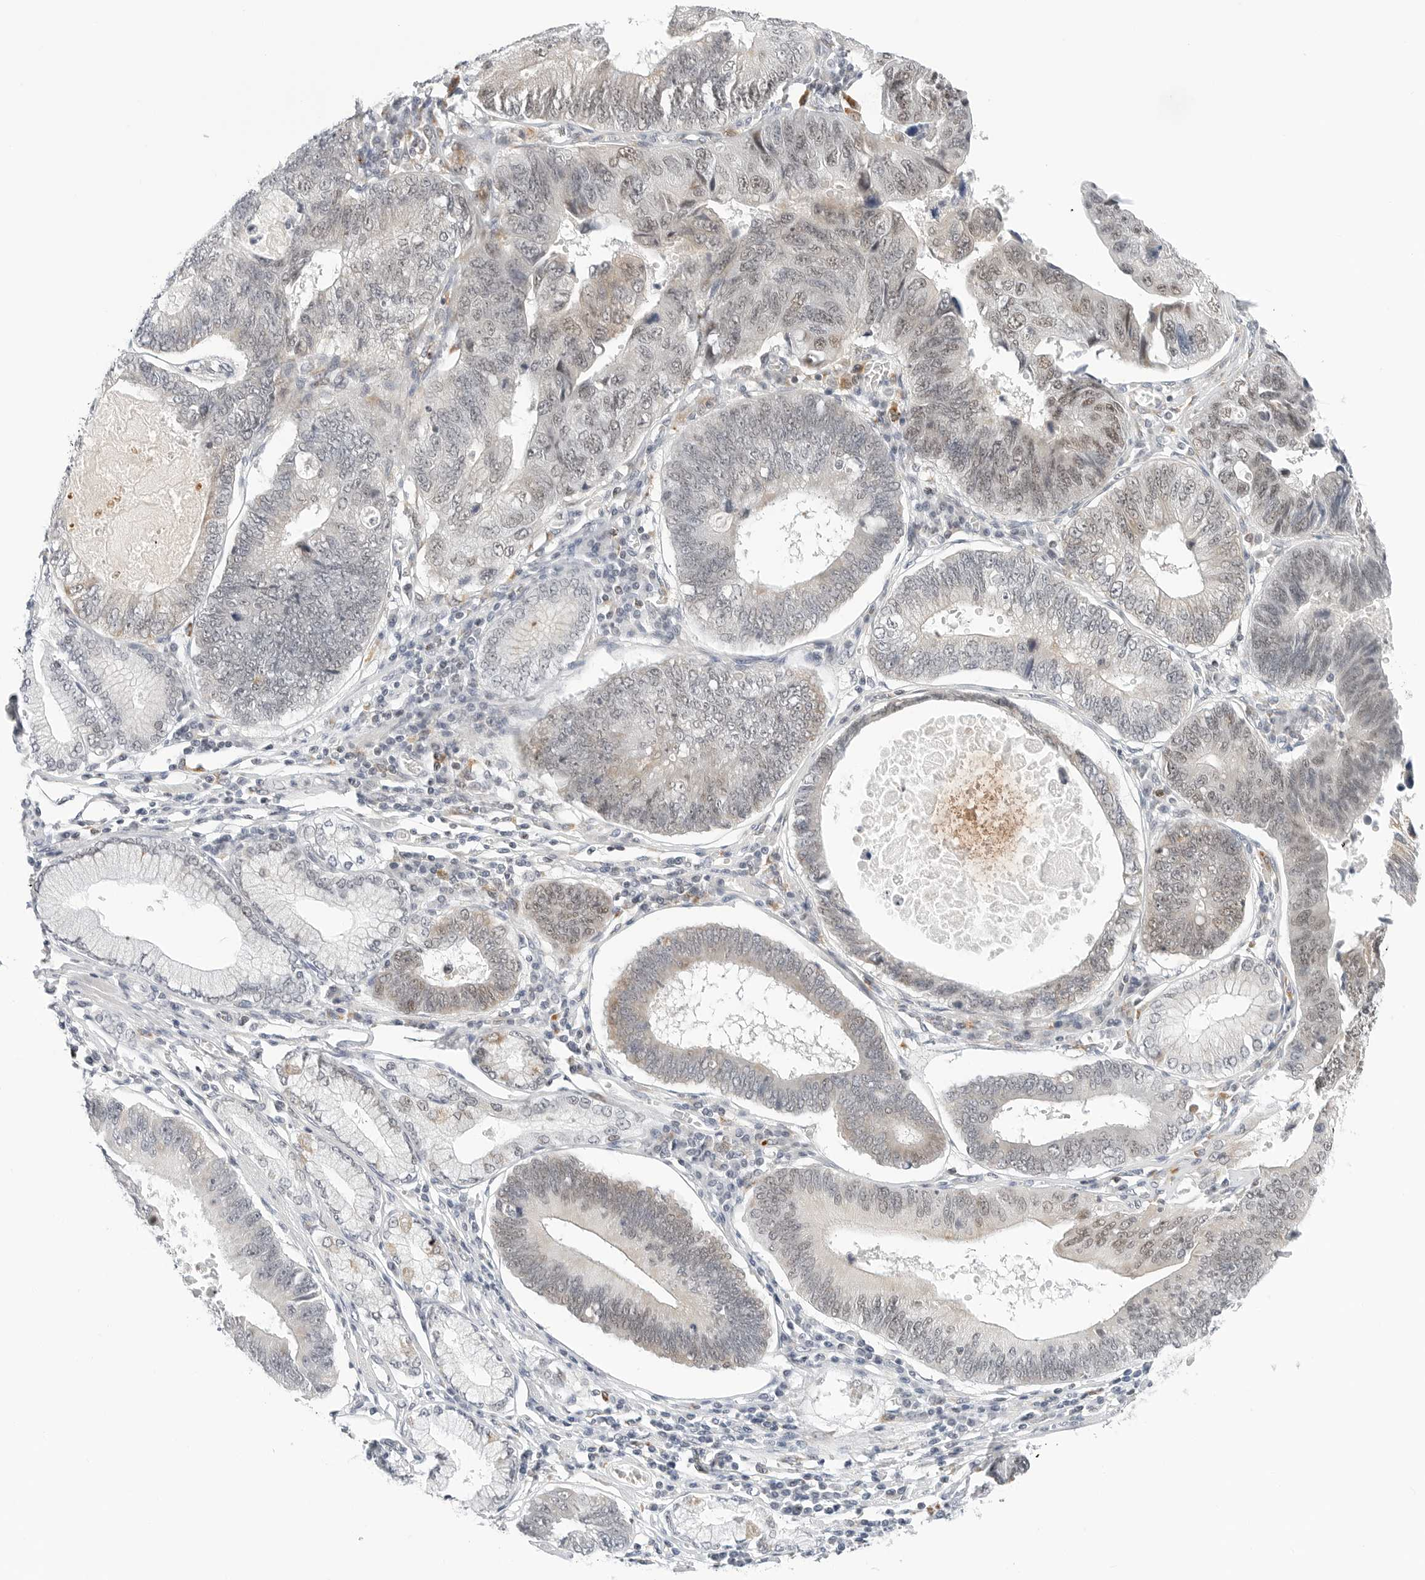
{"staining": {"intensity": "weak", "quantity": "<25%", "location": "cytoplasmic/membranous,nuclear"}, "tissue": "stomach cancer", "cell_type": "Tumor cells", "image_type": "cancer", "snomed": [{"axis": "morphology", "description": "Adenocarcinoma, NOS"}, {"axis": "topography", "description": "Stomach"}], "caption": "This is a histopathology image of IHC staining of stomach adenocarcinoma, which shows no positivity in tumor cells.", "gene": "TSEN2", "patient": {"sex": "male", "age": 59}}